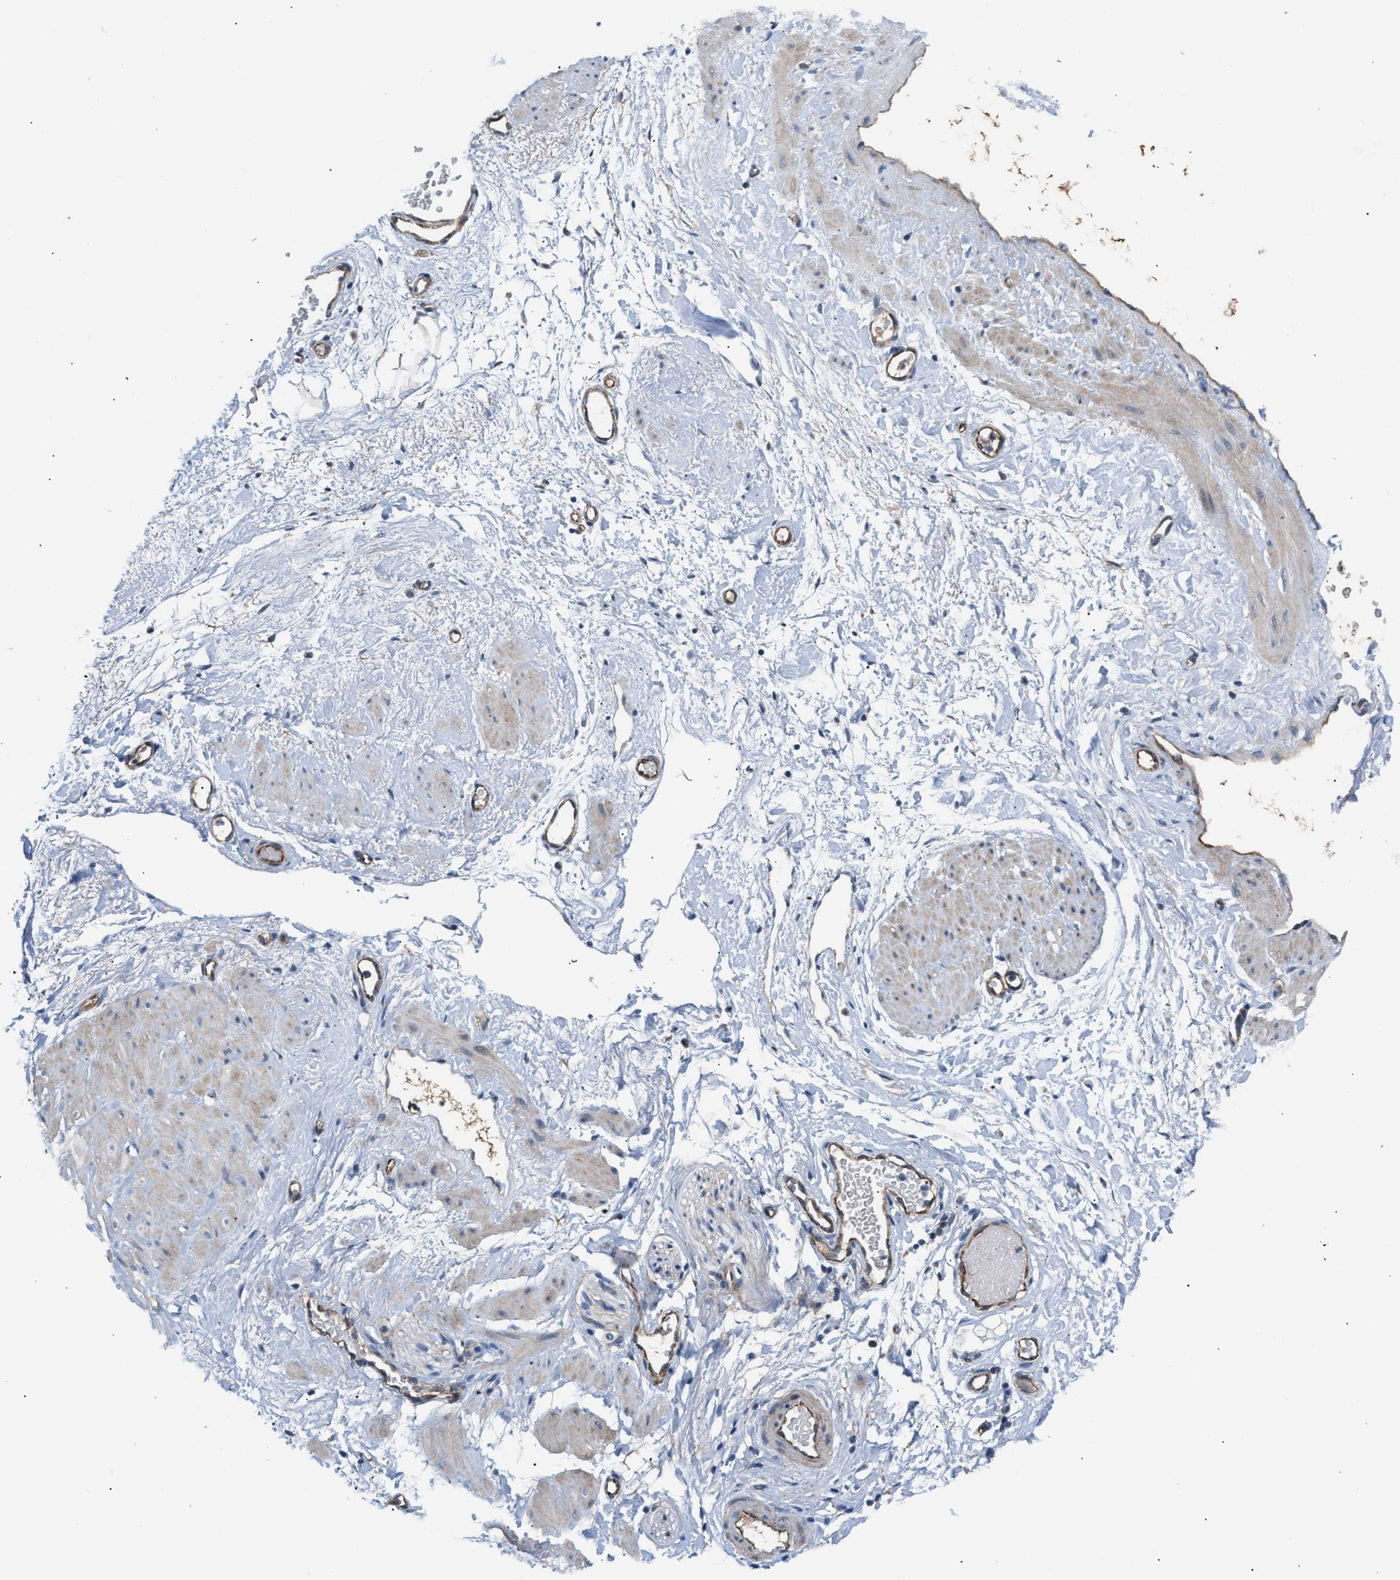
{"staining": {"intensity": "moderate", "quantity": "25%-75%", "location": "cytoplasmic/membranous"}, "tissue": "adipose tissue", "cell_type": "Adipocytes", "image_type": "normal", "snomed": [{"axis": "morphology", "description": "Normal tissue, NOS"}, {"axis": "topography", "description": "Soft tissue"}], "caption": "Immunohistochemical staining of normal human adipose tissue demonstrates medium levels of moderate cytoplasmic/membranous expression in about 25%-75% of adipocytes. Immunohistochemistry stains the protein in brown and the nuclei are stained blue.", "gene": "TFPI", "patient": {"sex": "male", "age": 72}}